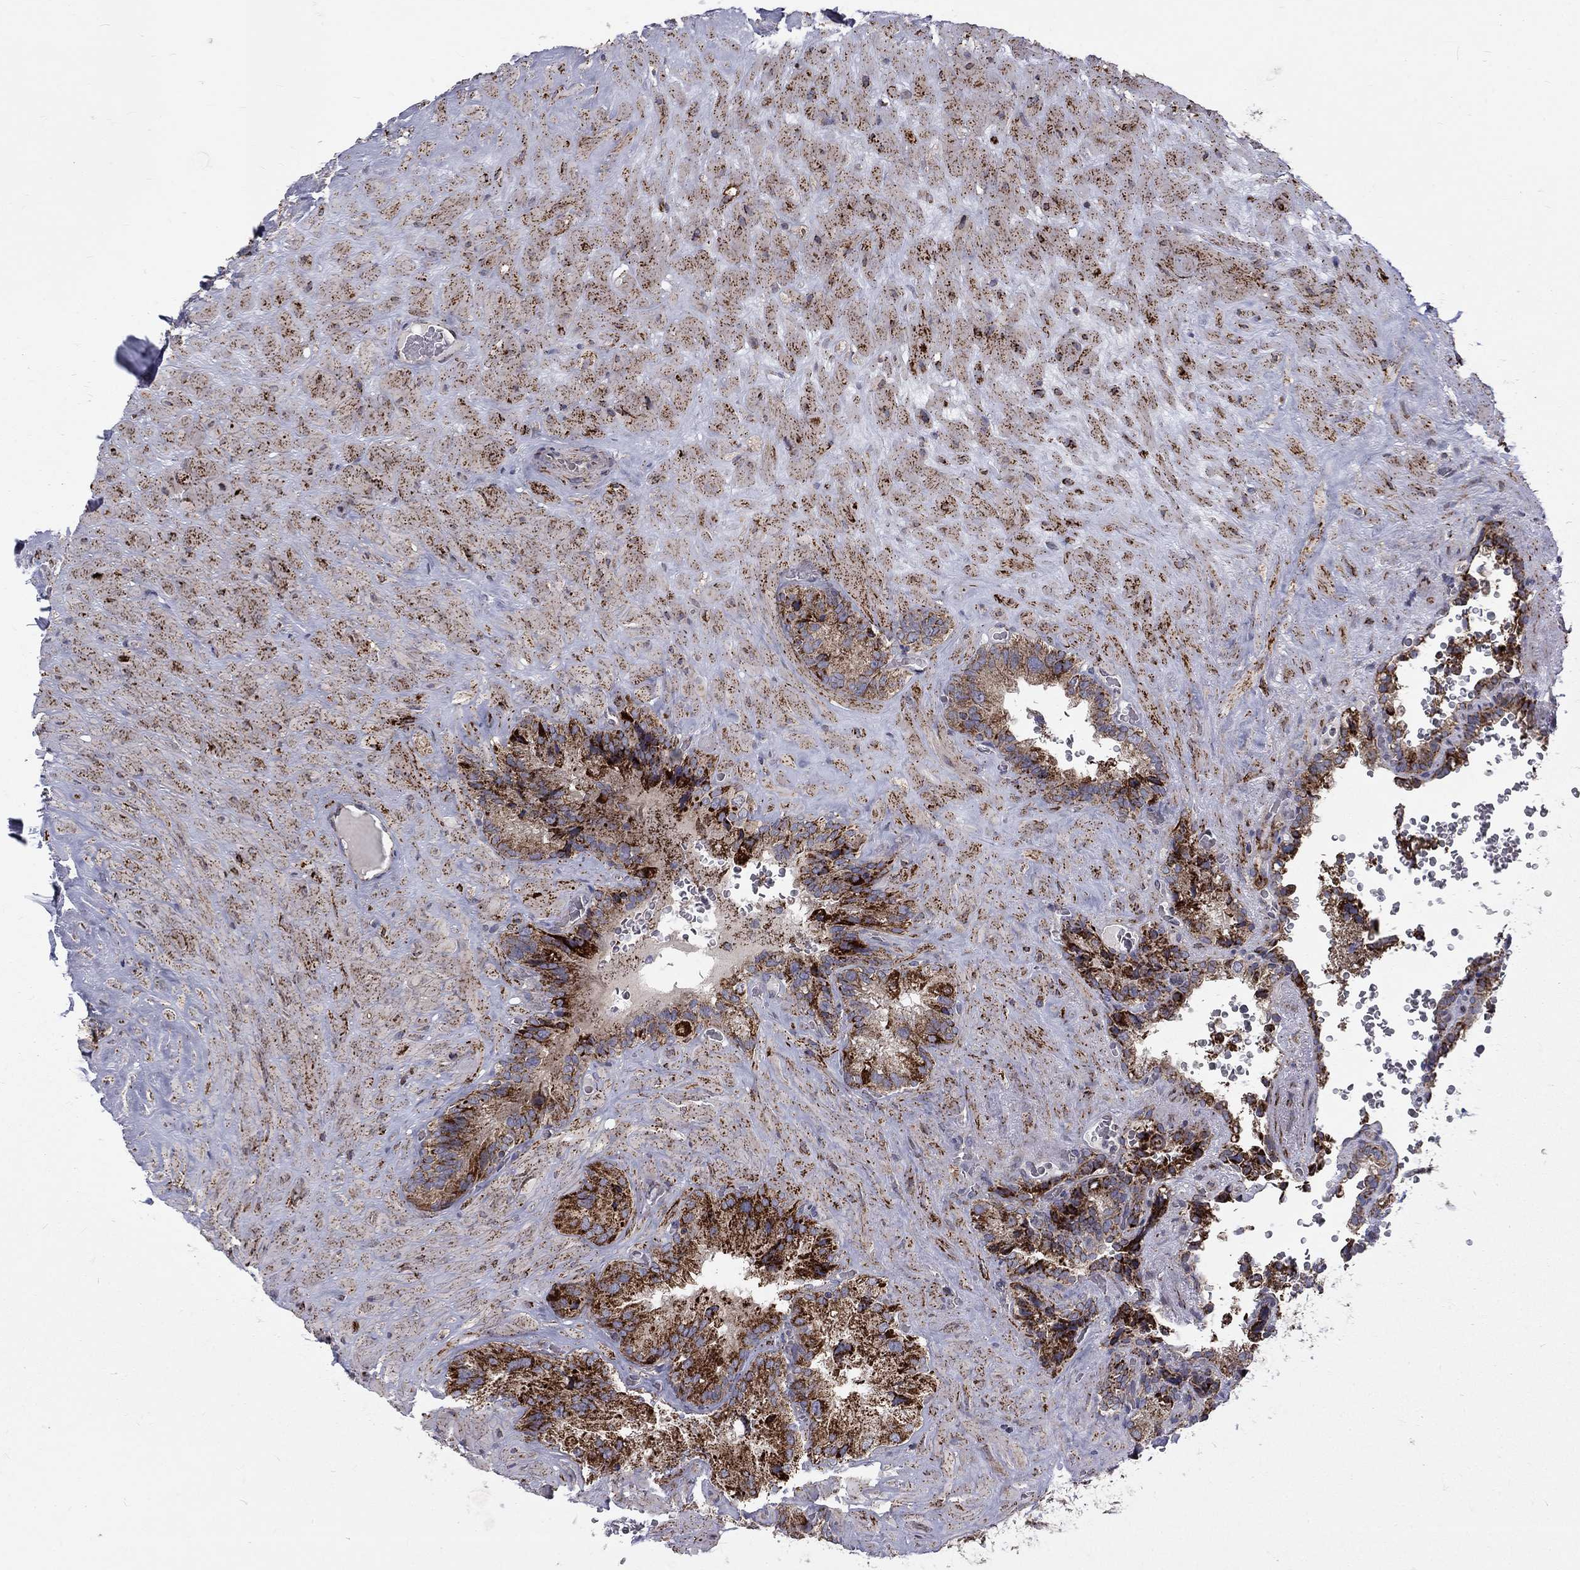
{"staining": {"intensity": "strong", "quantity": ">75%", "location": "cytoplasmic/membranous"}, "tissue": "seminal vesicle", "cell_type": "Glandular cells", "image_type": "normal", "snomed": [{"axis": "morphology", "description": "Normal tissue, NOS"}, {"axis": "topography", "description": "Seminal veicle"}], "caption": "This histopathology image reveals unremarkable seminal vesicle stained with IHC to label a protein in brown. The cytoplasmic/membranous of glandular cells show strong positivity for the protein. Nuclei are counter-stained blue.", "gene": "ALDH1B1", "patient": {"sex": "male", "age": 72}}